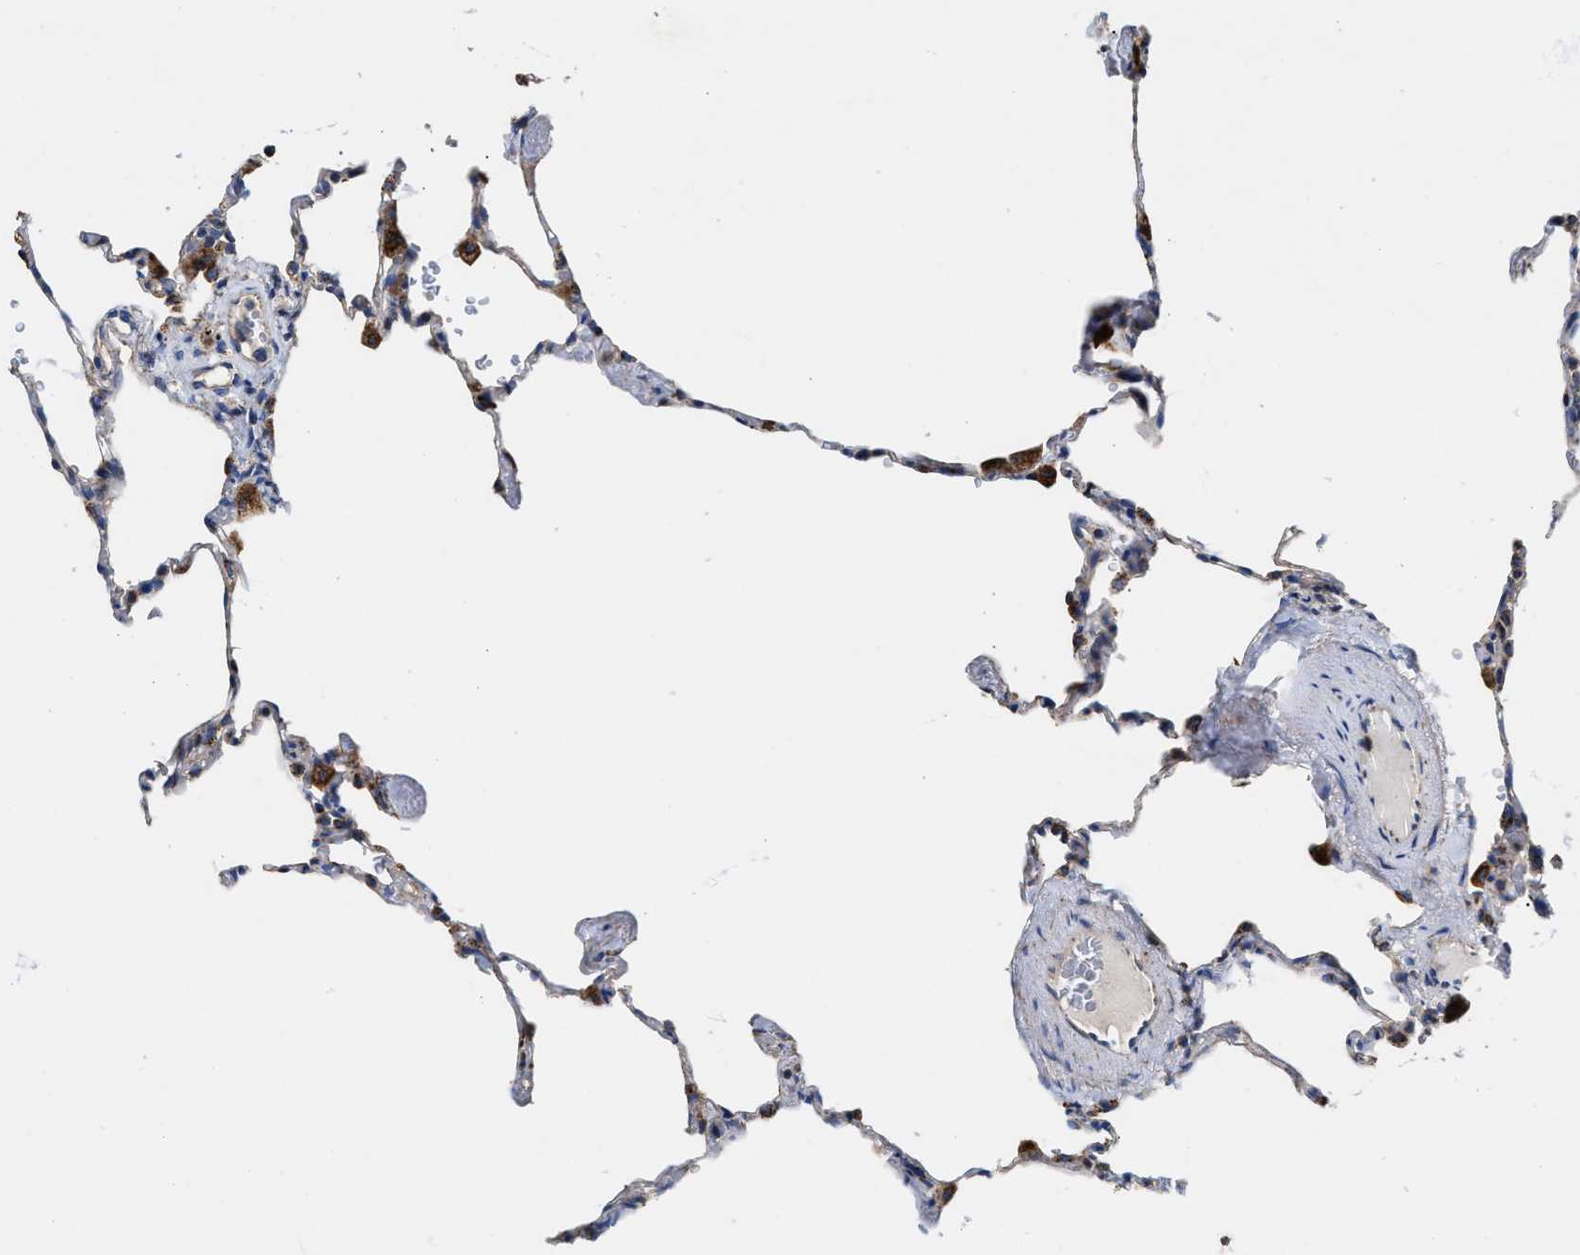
{"staining": {"intensity": "moderate", "quantity": "25%-75%", "location": "cytoplasmic/membranous"}, "tissue": "lung", "cell_type": "Alveolar cells", "image_type": "normal", "snomed": [{"axis": "morphology", "description": "Normal tissue, NOS"}, {"axis": "topography", "description": "Lung"}], "caption": "Immunohistochemistry (IHC) histopathology image of benign human lung stained for a protein (brown), which displays medium levels of moderate cytoplasmic/membranous positivity in approximately 25%-75% of alveolar cells.", "gene": "MECR", "patient": {"sex": "male", "age": 59}}